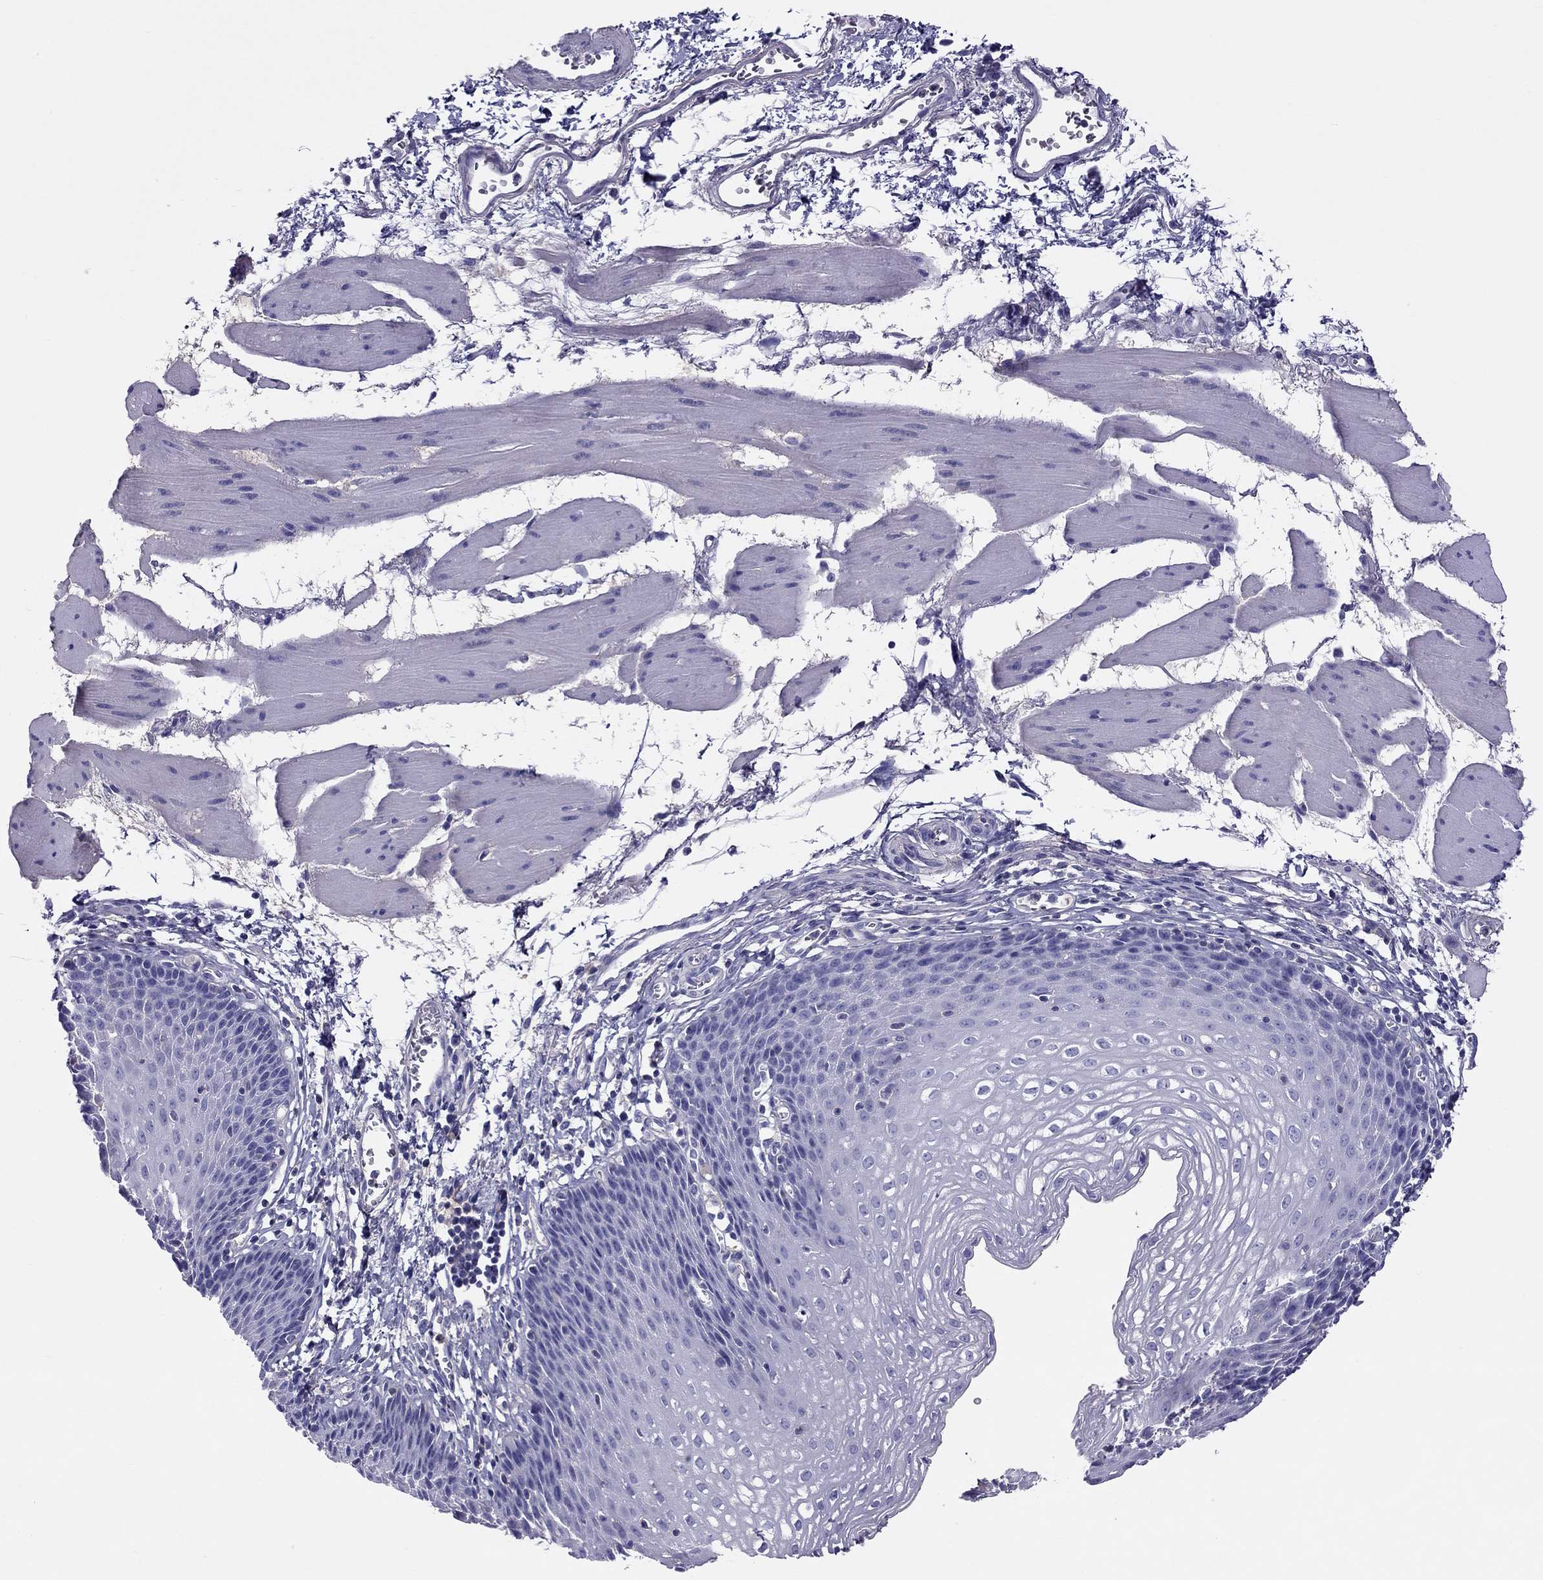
{"staining": {"intensity": "negative", "quantity": "none", "location": "none"}, "tissue": "esophagus", "cell_type": "Squamous epithelial cells", "image_type": "normal", "snomed": [{"axis": "morphology", "description": "Normal tissue, NOS"}, {"axis": "topography", "description": "Esophagus"}], "caption": "High power microscopy photomicrograph of an immunohistochemistry (IHC) micrograph of unremarkable esophagus, revealing no significant positivity in squamous epithelial cells.", "gene": "TEX22", "patient": {"sex": "female", "age": 64}}